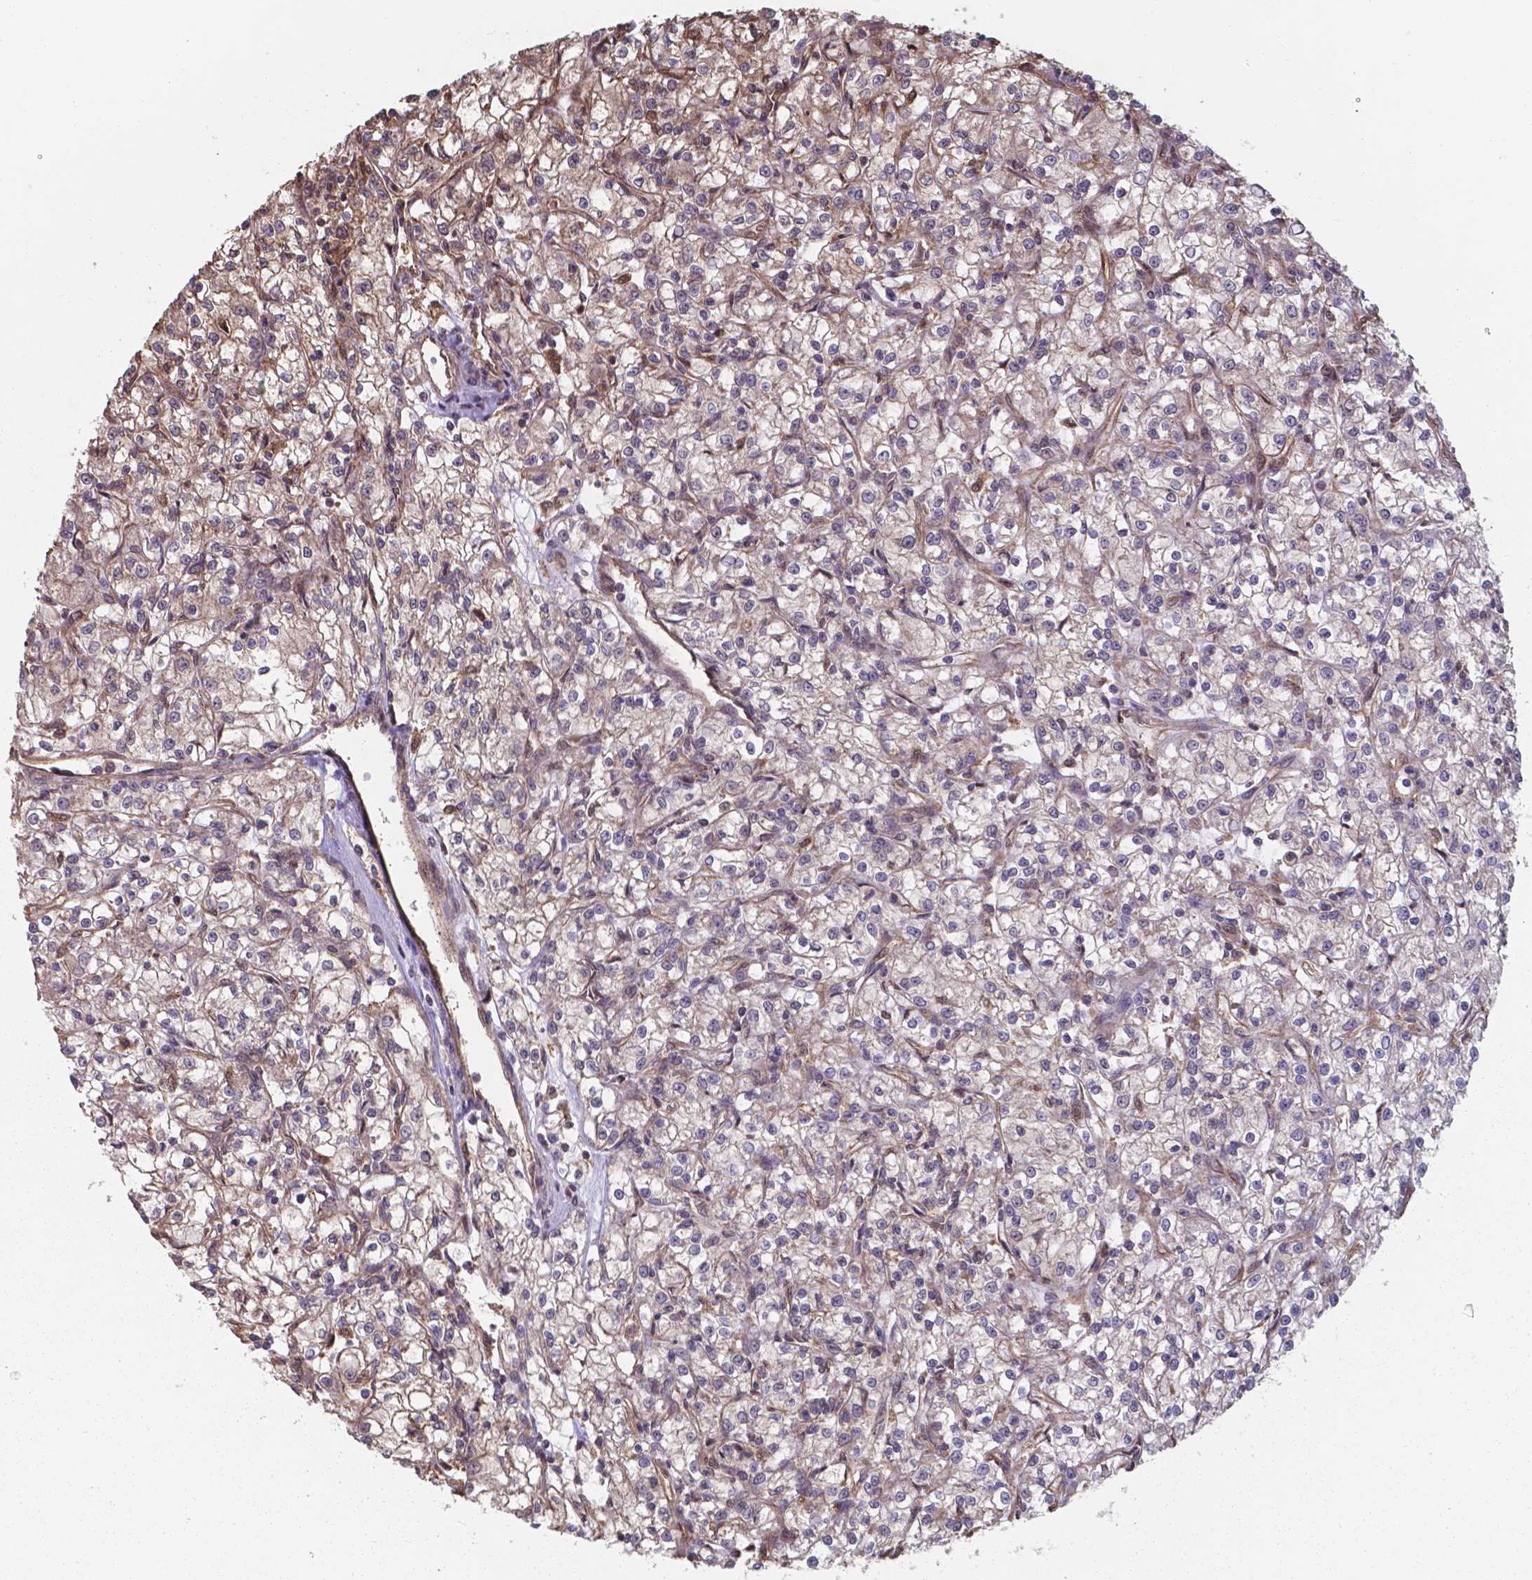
{"staining": {"intensity": "moderate", "quantity": "<25%", "location": "nuclear"}, "tissue": "renal cancer", "cell_type": "Tumor cells", "image_type": "cancer", "snomed": [{"axis": "morphology", "description": "Adenocarcinoma, NOS"}, {"axis": "topography", "description": "Kidney"}], "caption": "IHC of renal adenocarcinoma displays low levels of moderate nuclear expression in approximately <25% of tumor cells.", "gene": "CHP2", "patient": {"sex": "female", "age": 59}}